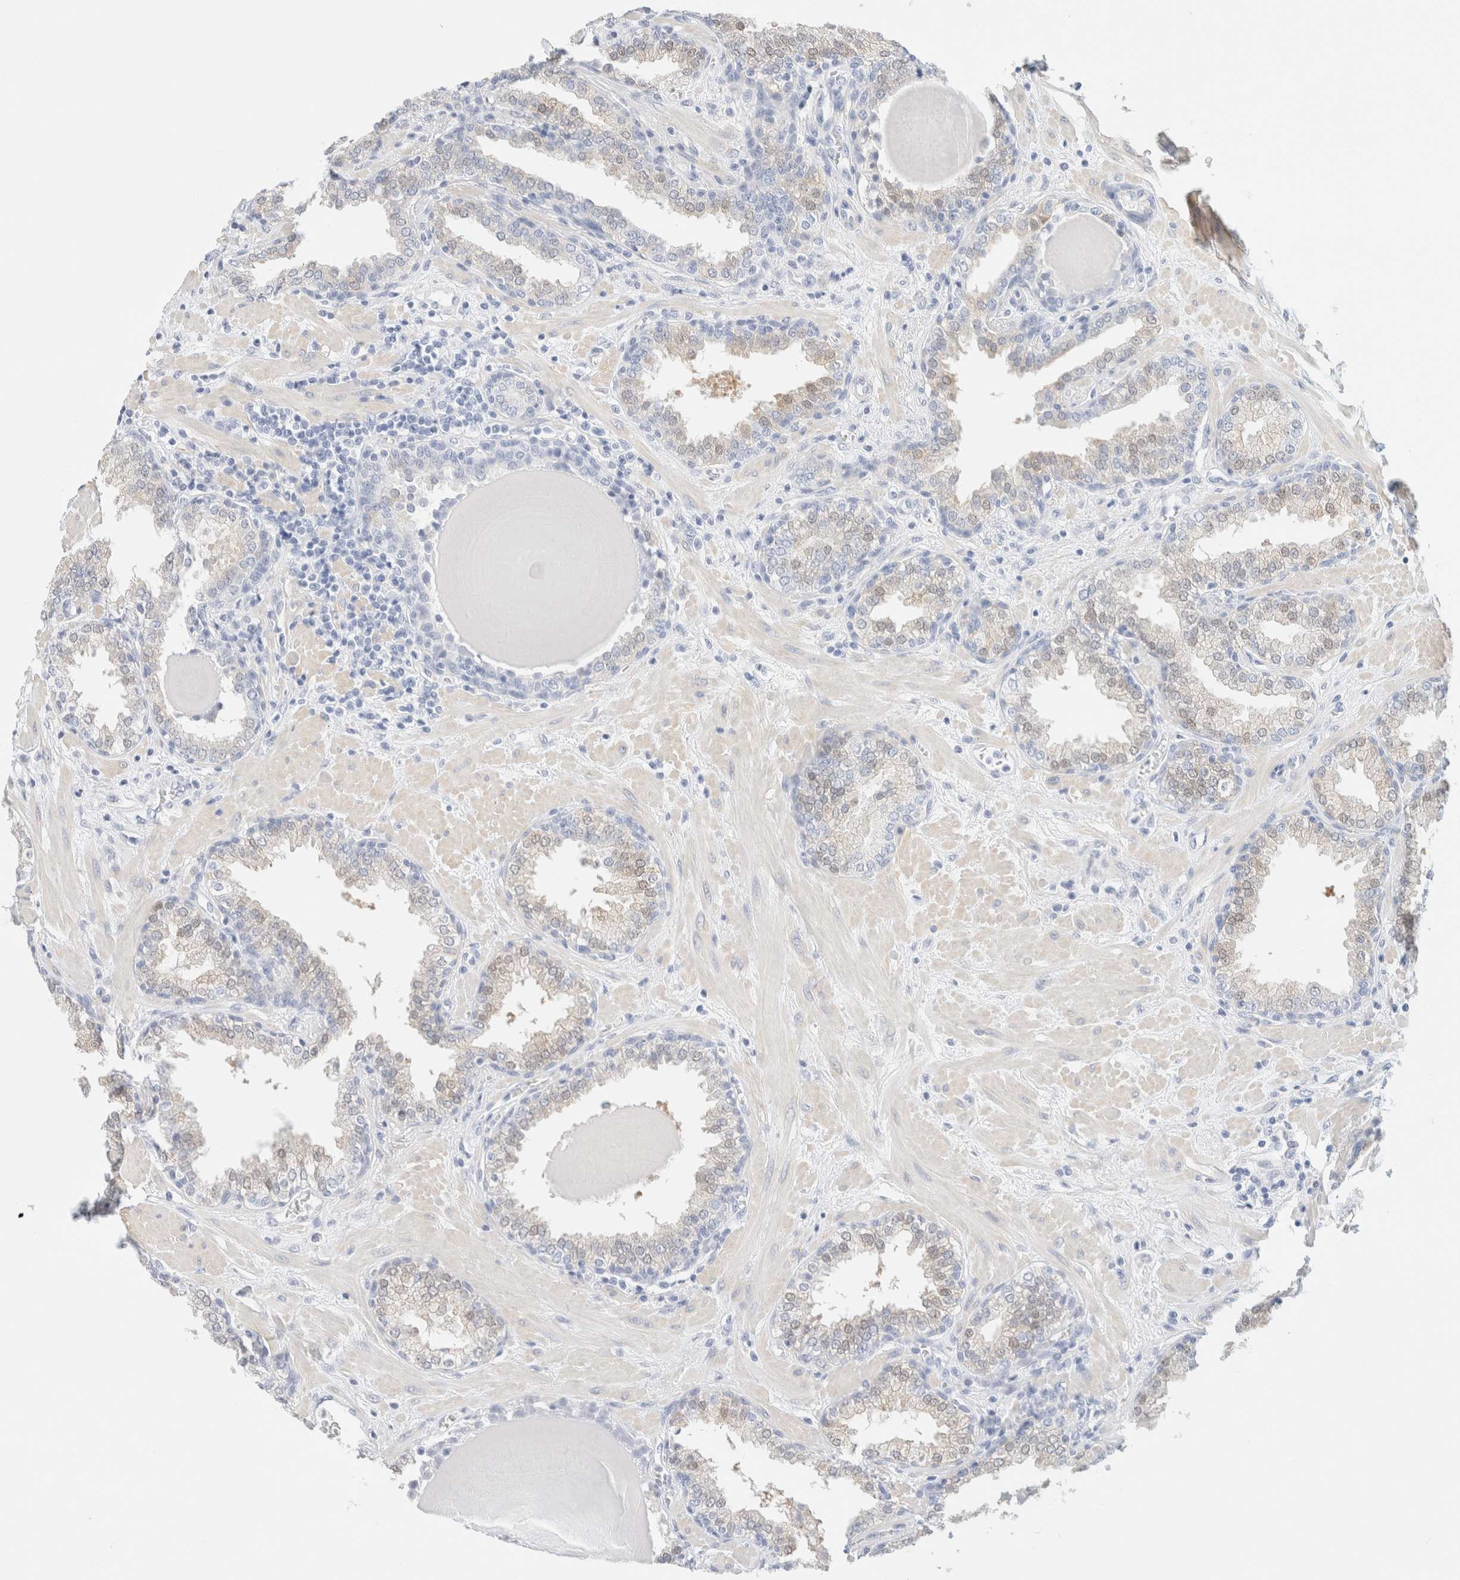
{"staining": {"intensity": "weak", "quantity": "<25%", "location": "cytoplasmic/membranous"}, "tissue": "prostate", "cell_type": "Glandular cells", "image_type": "normal", "snomed": [{"axis": "morphology", "description": "Normal tissue, NOS"}, {"axis": "topography", "description": "Prostate"}], "caption": "The immunohistochemistry (IHC) histopathology image has no significant expression in glandular cells of prostate.", "gene": "DPYS", "patient": {"sex": "male", "age": 51}}